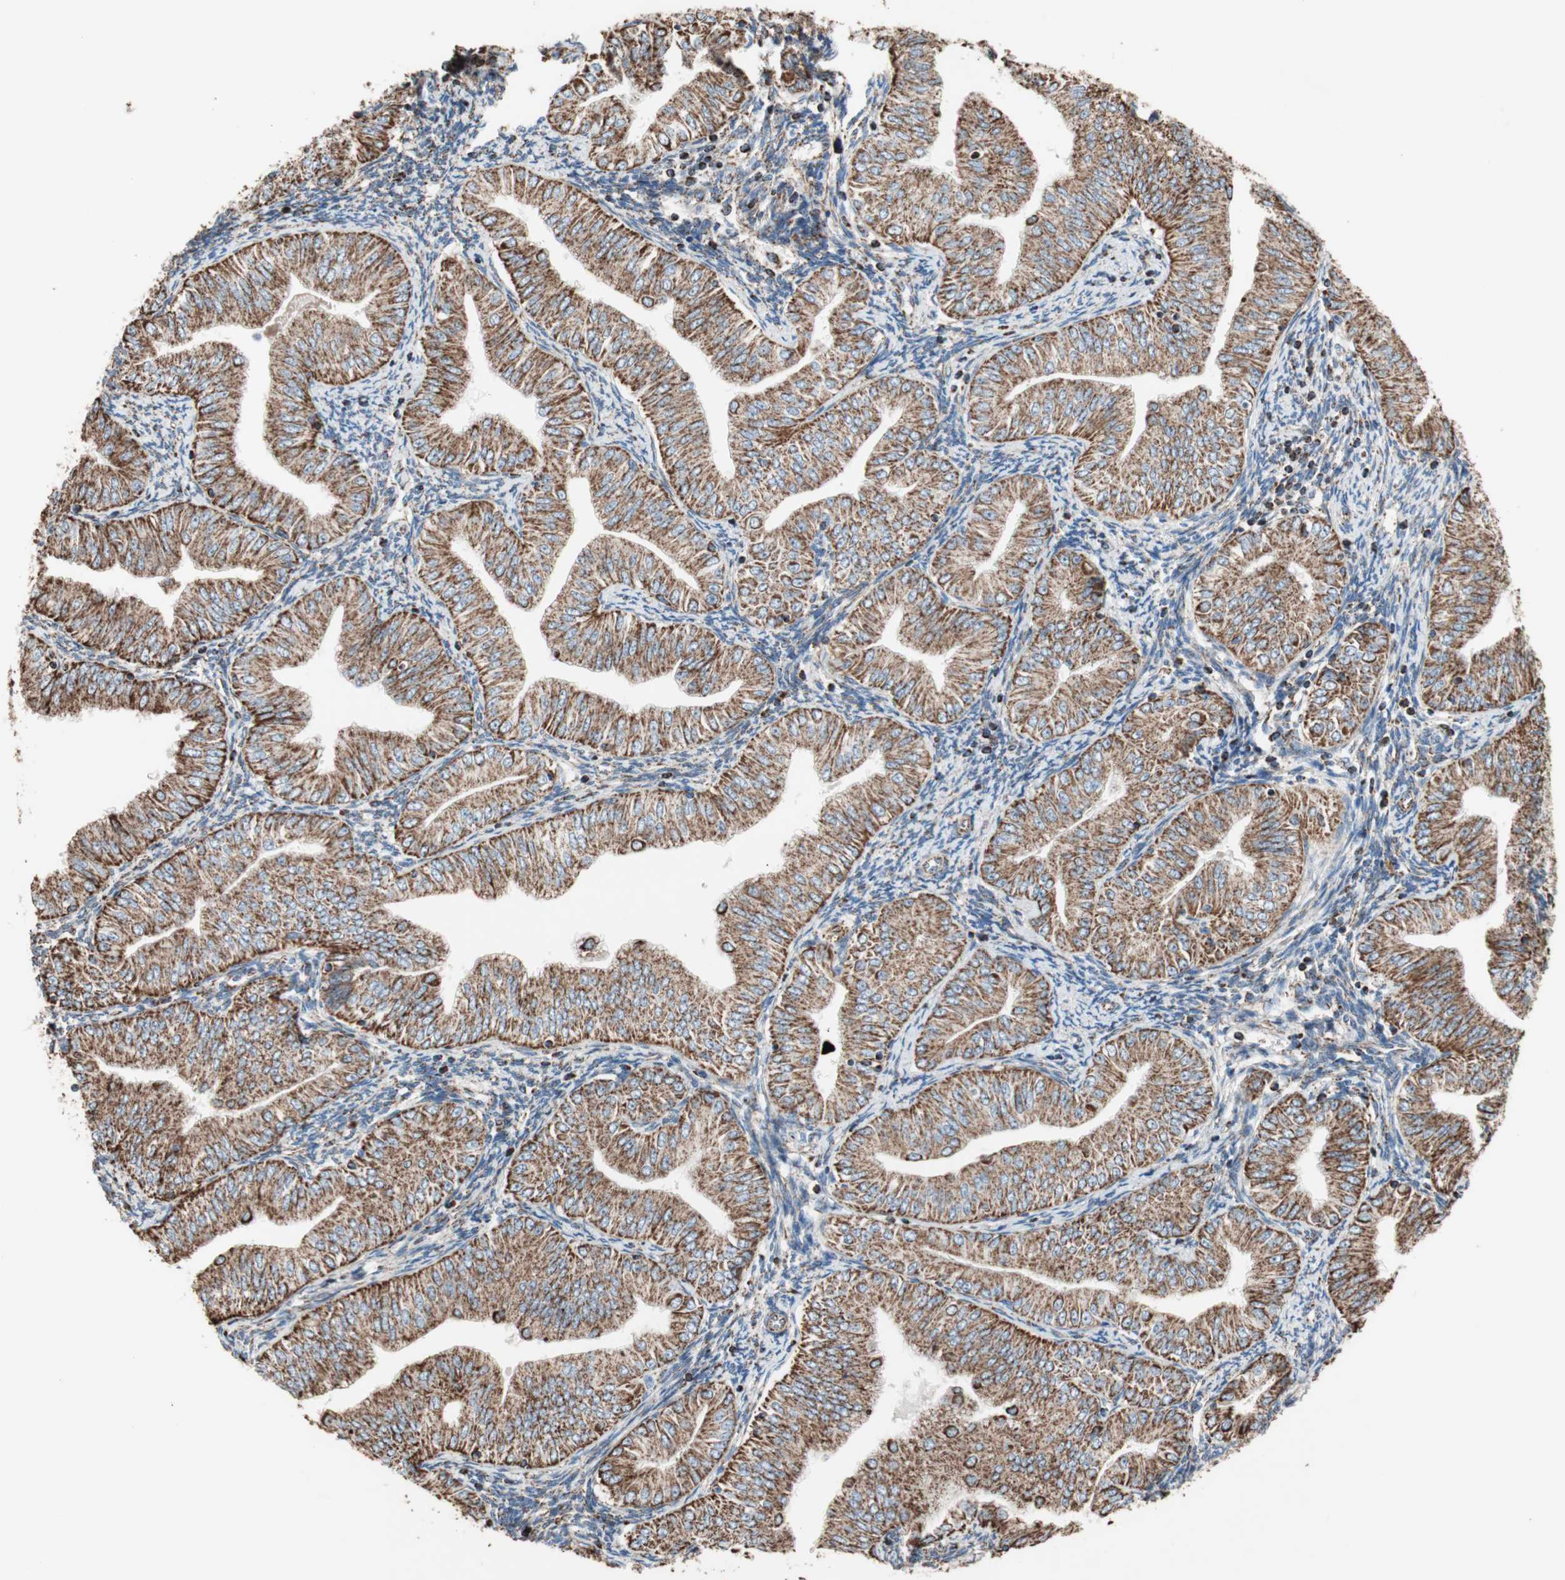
{"staining": {"intensity": "strong", "quantity": ">75%", "location": "cytoplasmic/membranous"}, "tissue": "endometrial cancer", "cell_type": "Tumor cells", "image_type": "cancer", "snomed": [{"axis": "morphology", "description": "Normal tissue, NOS"}, {"axis": "morphology", "description": "Adenocarcinoma, NOS"}, {"axis": "topography", "description": "Endometrium"}], "caption": "Endometrial adenocarcinoma stained with a brown dye shows strong cytoplasmic/membranous positive expression in approximately >75% of tumor cells.", "gene": "PCSK4", "patient": {"sex": "female", "age": 53}}